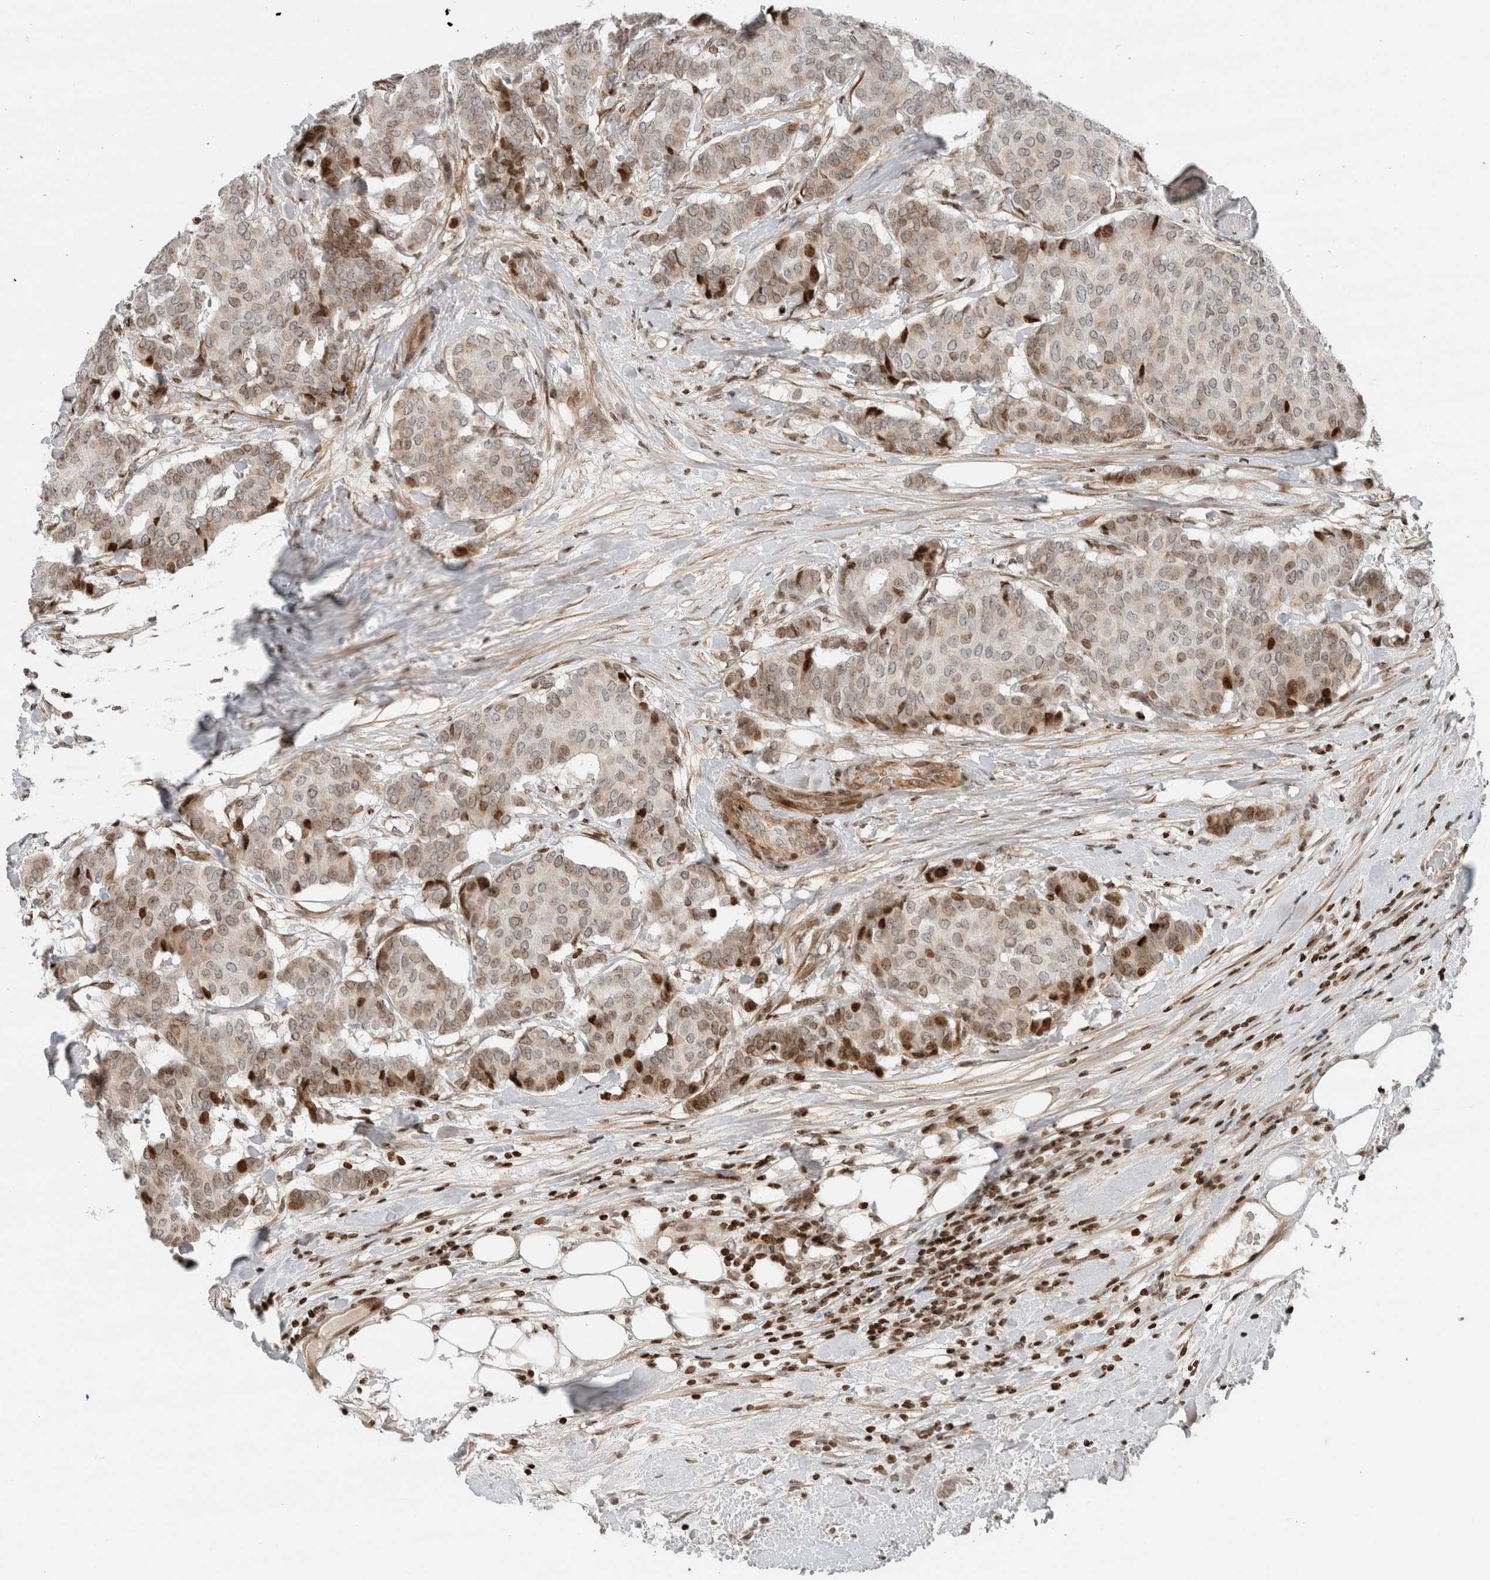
{"staining": {"intensity": "moderate", "quantity": "<25%", "location": "nuclear"}, "tissue": "breast cancer", "cell_type": "Tumor cells", "image_type": "cancer", "snomed": [{"axis": "morphology", "description": "Duct carcinoma"}, {"axis": "topography", "description": "Breast"}], "caption": "Immunohistochemistry (IHC) micrograph of breast cancer stained for a protein (brown), which demonstrates low levels of moderate nuclear positivity in approximately <25% of tumor cells.", "gene": "GINS4", "patient": {"sex": "female", "age": 75}}